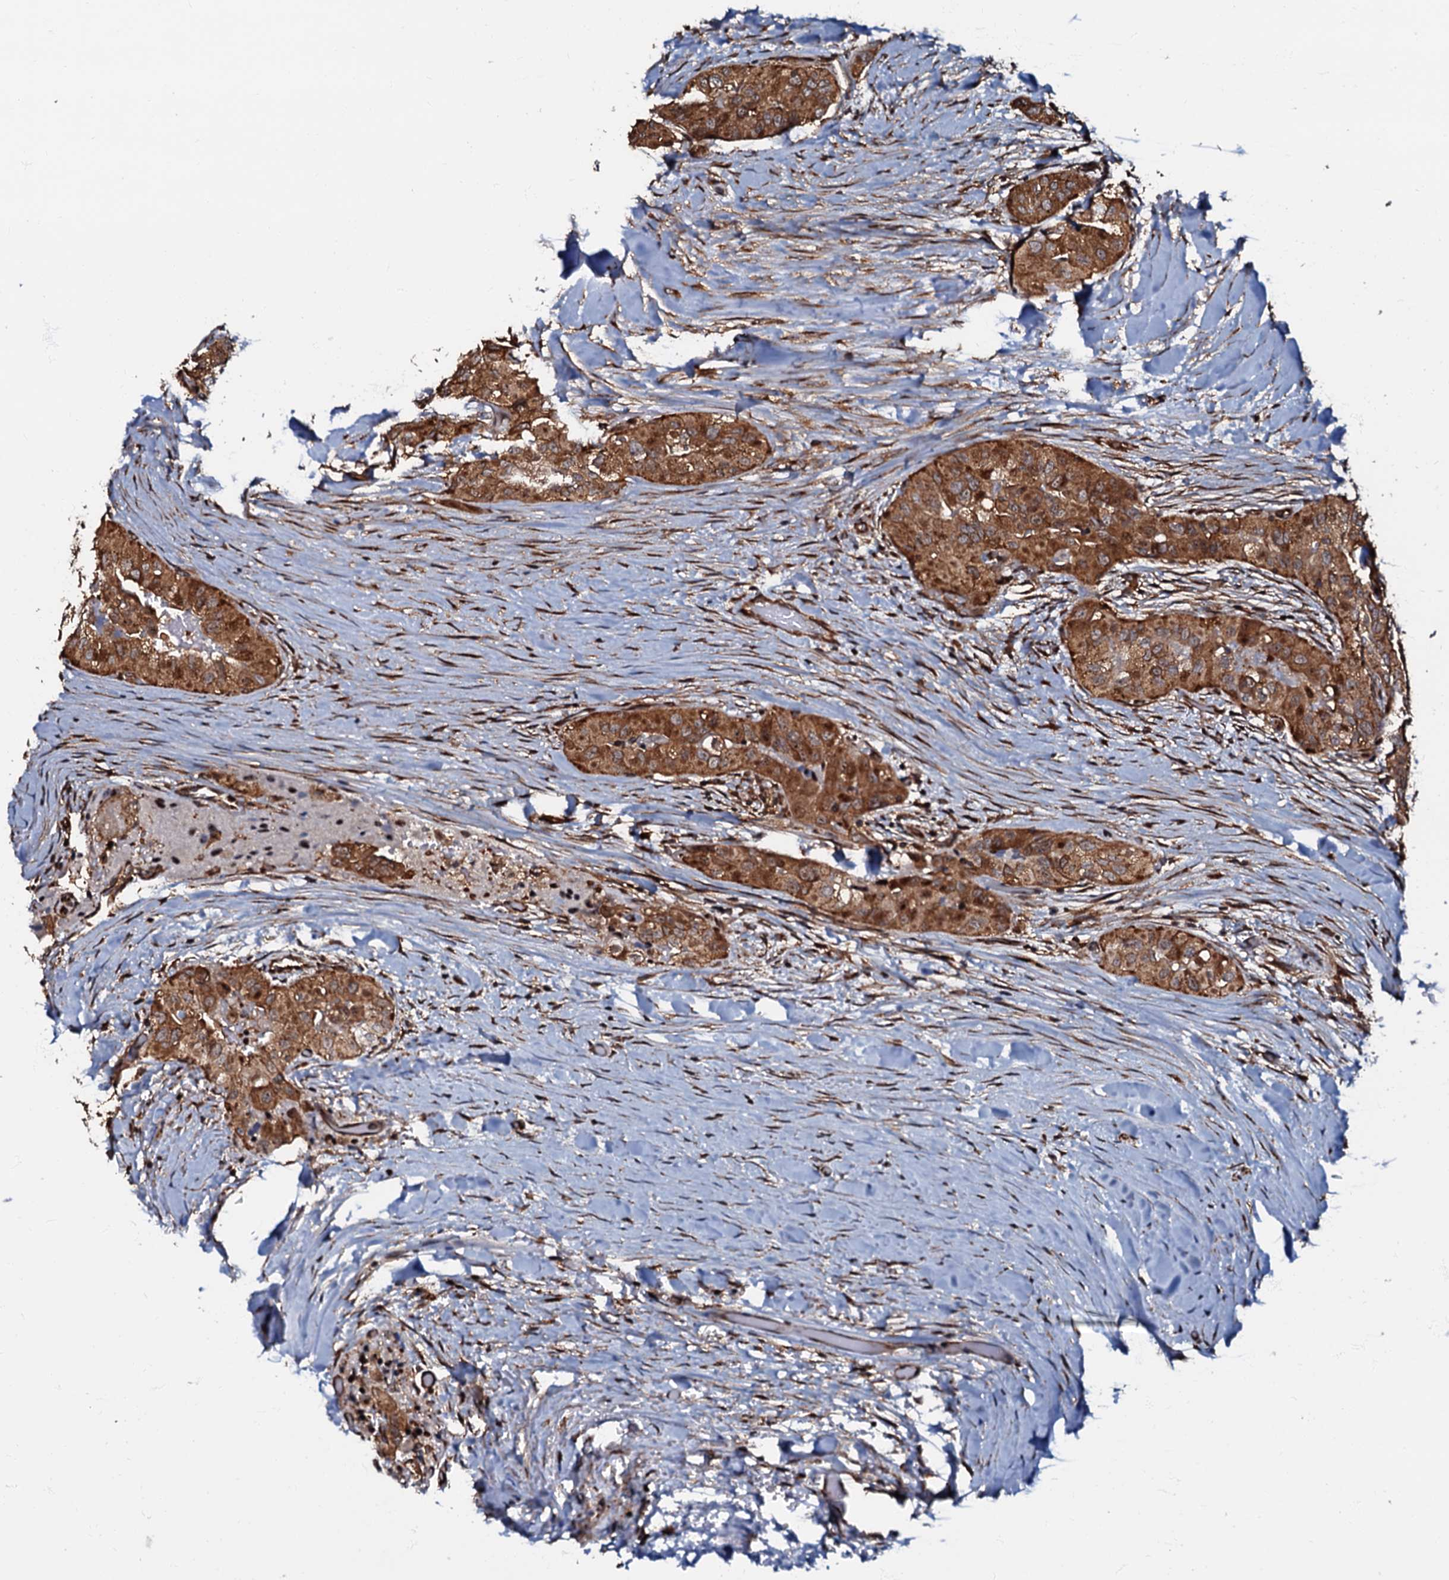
{"staining": {"intensity": "strong", "quantity": ">75%", "location": "cytoplasmic/membranous"}, "tissue": "thyroid cancer", "cell_type": "Tumor cells", "image_type": "cancer", "snomed": [{"axis": "morphology", "description": "Papillary adenocarcinoma, NOS"}, {"axis": "topography", "description": "Thyroid gland"}], "caption": "Brown immunohistochemical staining in thyroid cancer (papillary adenocarcinoma) shows strong cytoplasmic/membranous positivity in approximately >75% of tumor cells.", "gene": "OSBP", "patient": {"sex": "female", "age": 59}}